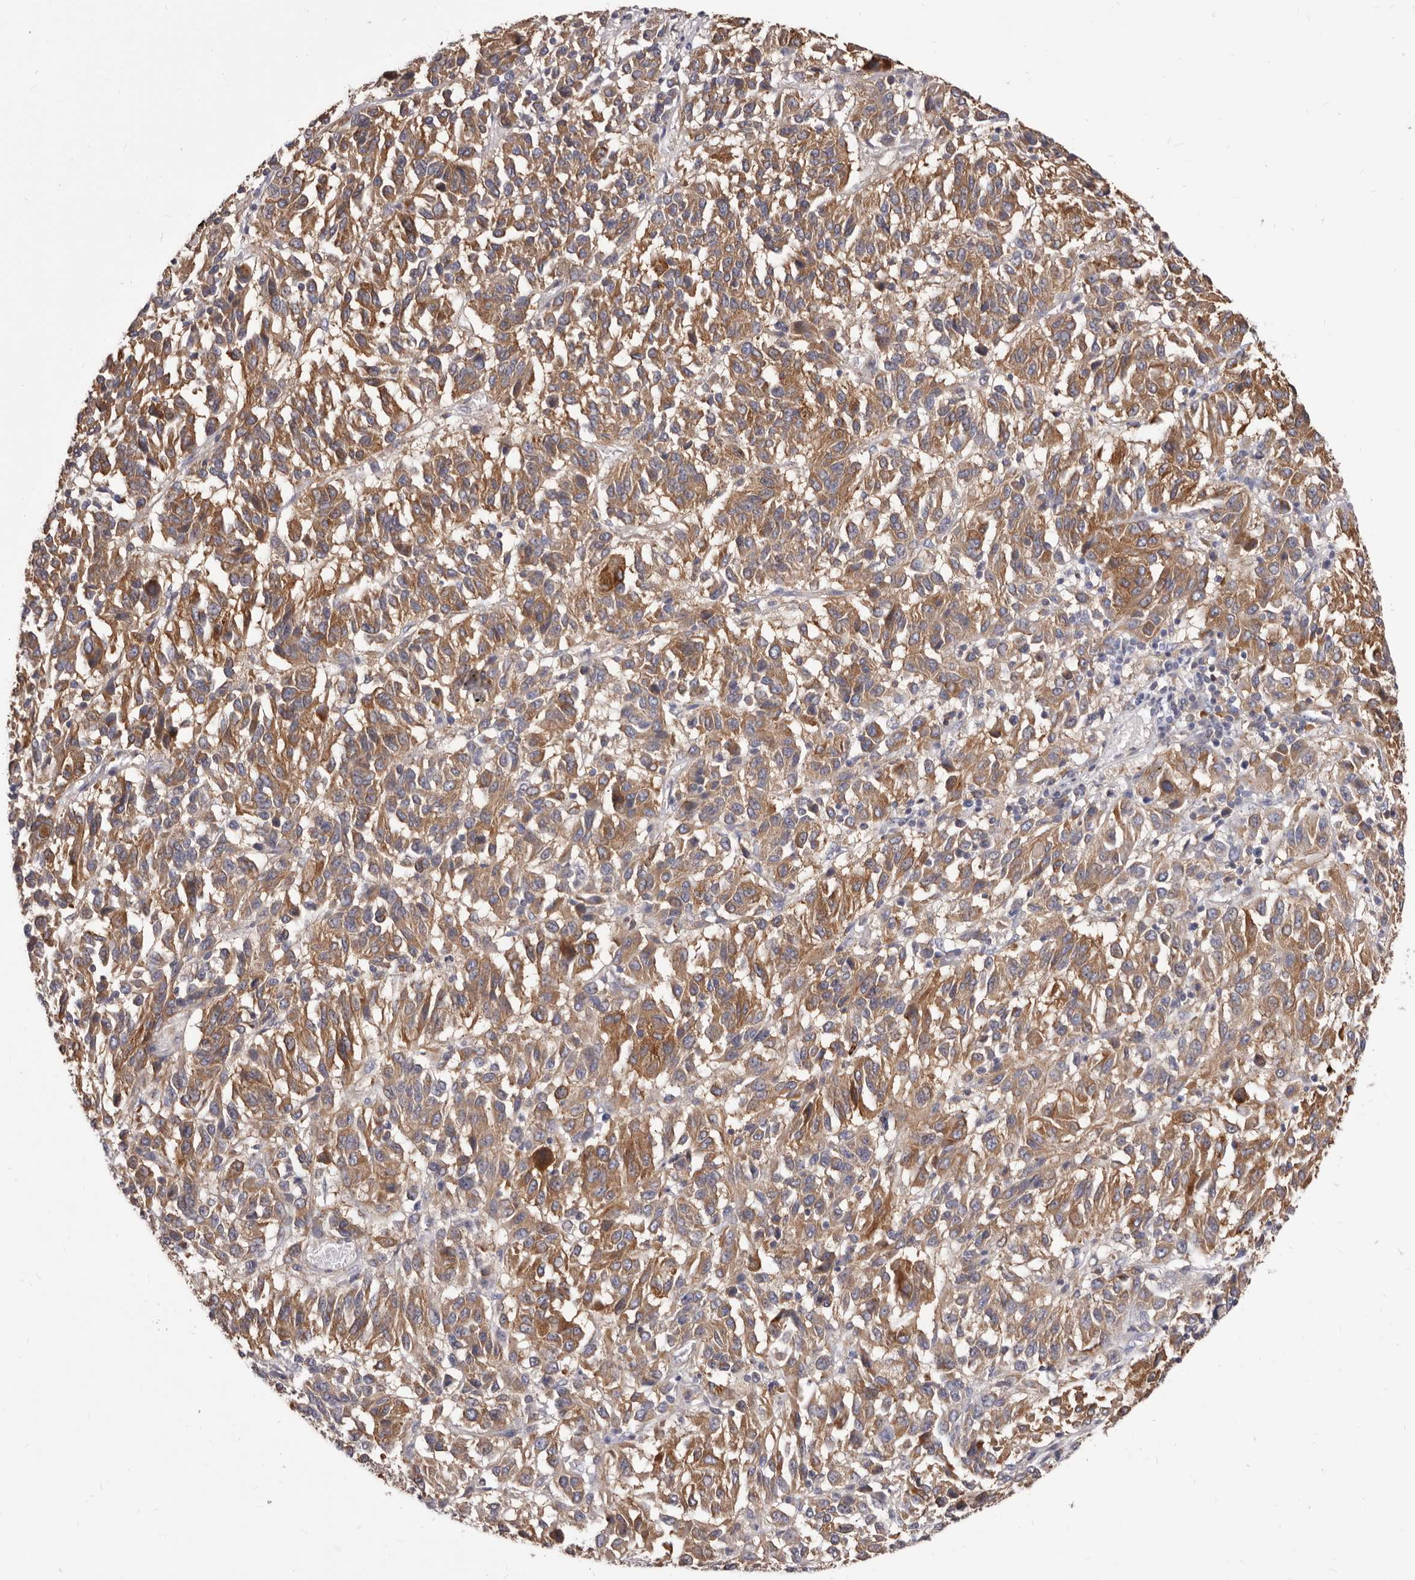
{"staining": {"intensity": "moderate", "quantity": ">75%", "location": "cytoplasmic/membranous"}, "tissue": "melanoma", "cell_type": "Tumor cells", "image_type": "cancer", "snomed": [{"axis": "morphology", "description": "Malignant melanoma, Metastatic site"}, {"axis": "topography", "description": "Lung"}], "caption": "Human malignant melanoma (metastatic site) stained with a protein marker exhibits moderate staining in tumor cells.", "gene": "NIBAN1", "patient": {"sex": "male", "age": 64}}